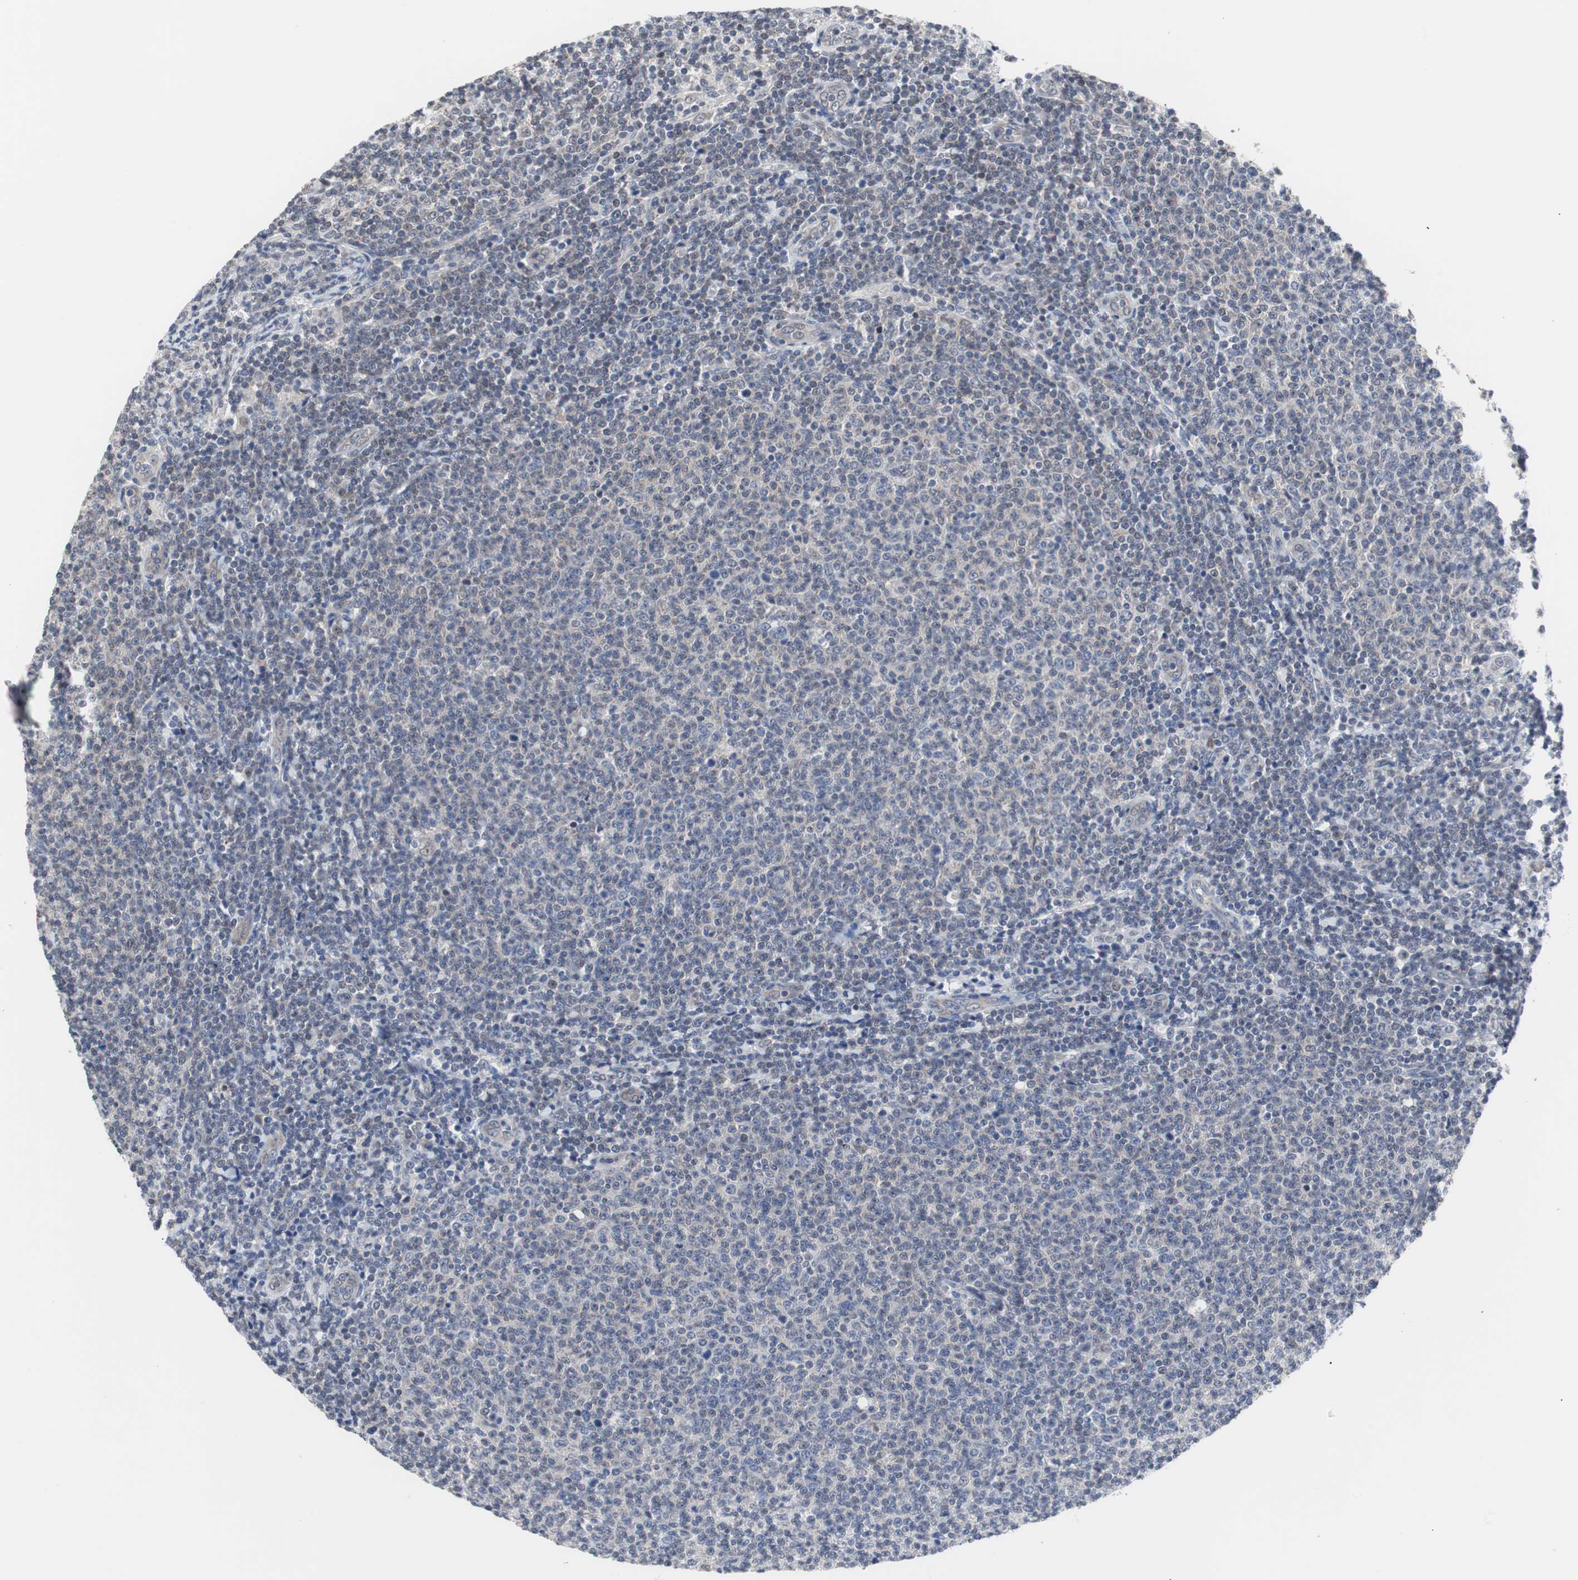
{"staining": {"intensity": "negative", "quantity": "none", "location": "none"}, "tissue": "lymphoma", "cell_type": "Tumor cells", "image_type": "cancer", "snomed": [{"axis": "morphology", "description": "Malignant lymphoma, non-Hodgkin's type, Low grade"}, {"axis": "topography", "description": "Lymph node"}], "caption": "An image of lymphoma stained for a protein displays no brown staining in tumor cells.", "gene": "RBM47", "patient": {"sex": "male", "age": 66}}